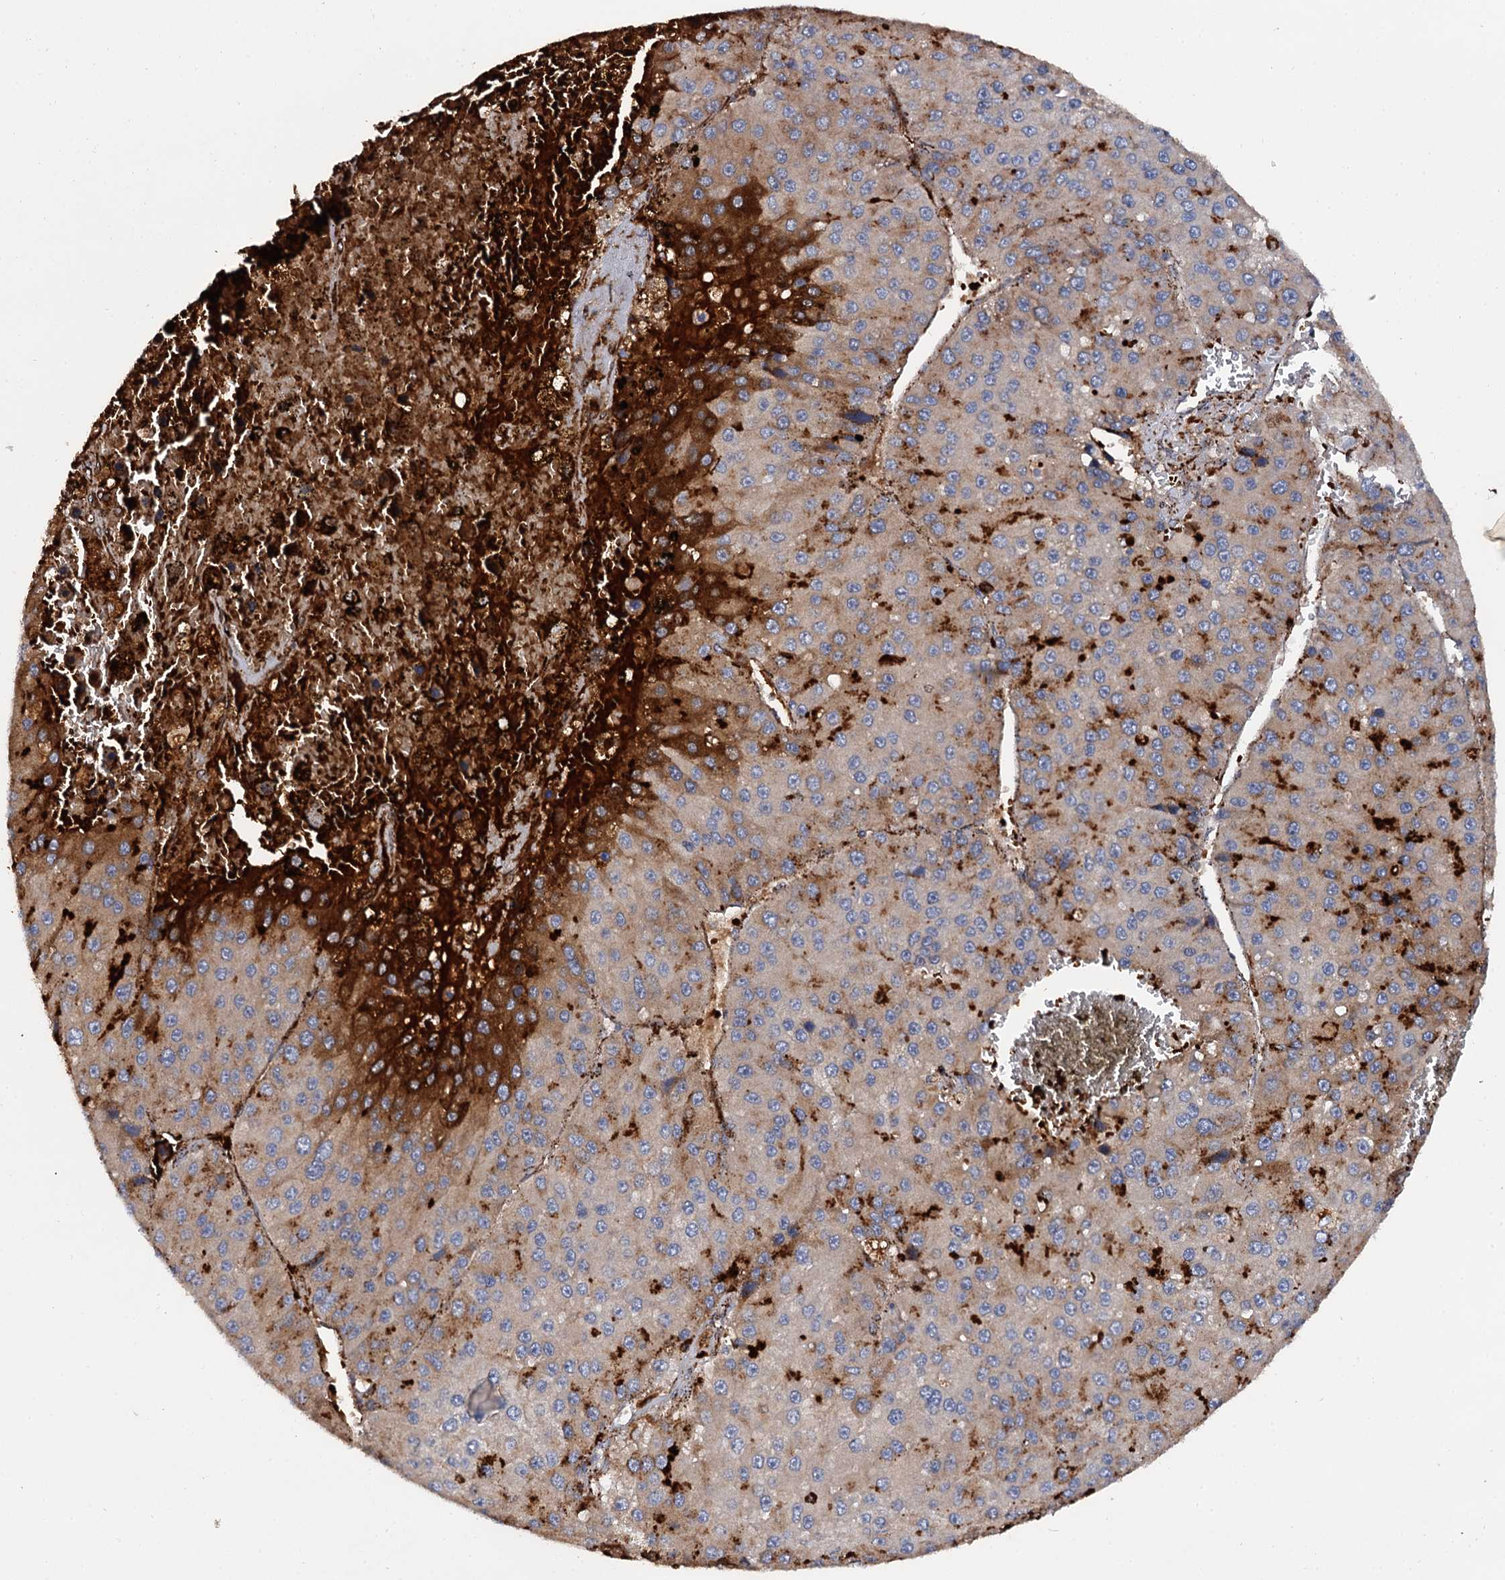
{"staining": {"intensity": "strong", "quantity": "<25%", "location": "cytoplasmic/membranous"}, "tissue": "liver cancer", "cell_type": "Tumor cells", "image_type": "cancer", "snomed": [{"axis": "morphology", "description": "Carcinoma, Hepatocellular, NOS"}, {"axis": "topography", "description": "Liver"}], "caption": "Immunohistochemistry (IHC) micrograph of liver cancer stained for a protein (brown), which displays medium levels of strong cytoplasmic/membranous expression in approximately <25% of tumor cells.", "gene": "GBA1", "patient": {"sex": "female", "age": 73}}